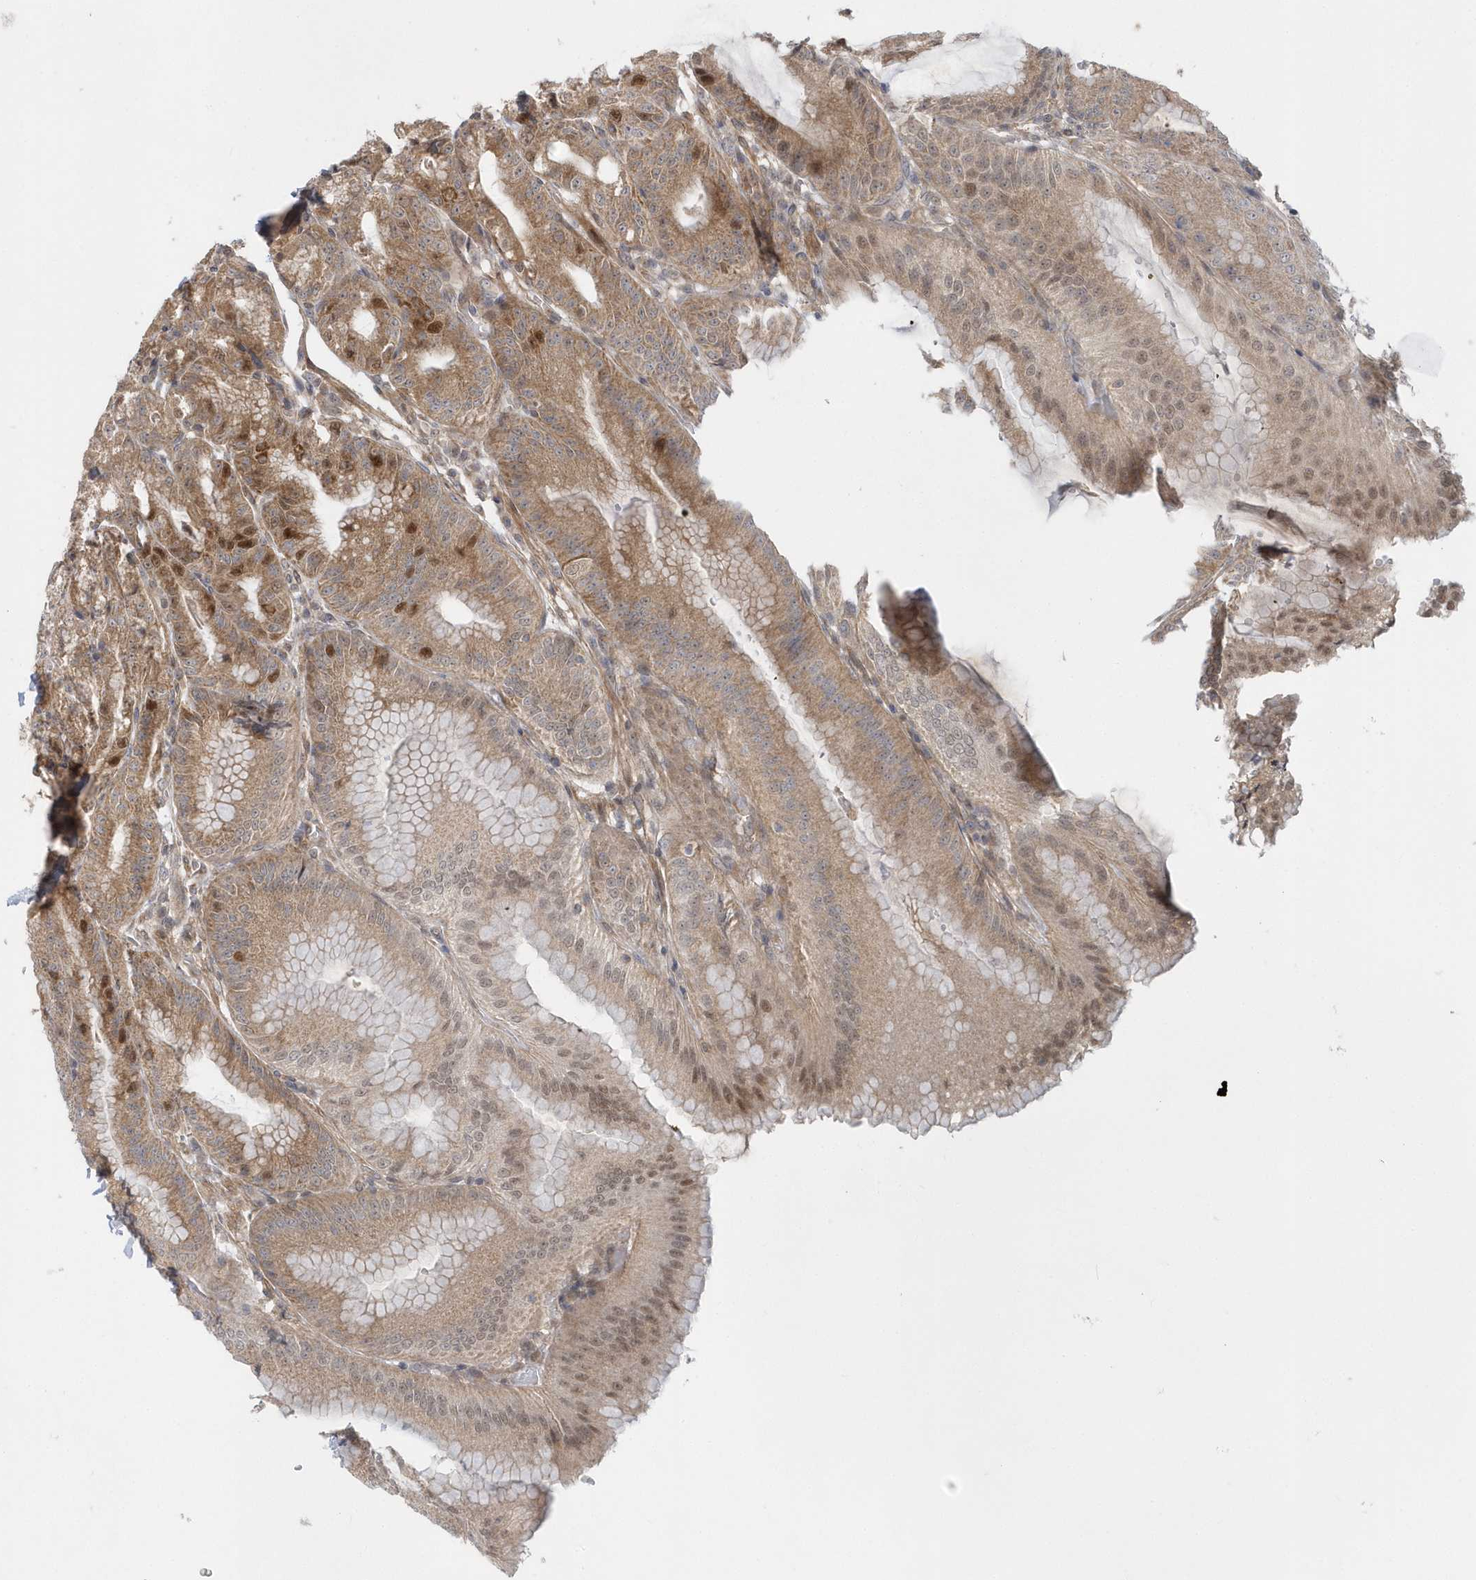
{"staining": {"intensity": "moderate", "quantity": ">75%", "location": "cytoplasmic/membranous,nuclear"}, "tissue": "stomach", "cell_type": "Glandular cells", "image_type": "normal", "snomed": [{"axis": "morphology", "description": "Normal tissue, NOS"}, {"axis": "topography", "description": "Stomach, upper"}, {"axis": "topography", "description": "Stomach, lower"}], "caption": "IHC photomicrograph of unremarkable stomach stained for a protein (brown), which exhibits medium levels of moderate cytoplasmic/membranous,nuclear staining in approximately >75% of glandular cells.", "gene": "MXI1", "patient": {"sex": "male", "age": 71}}